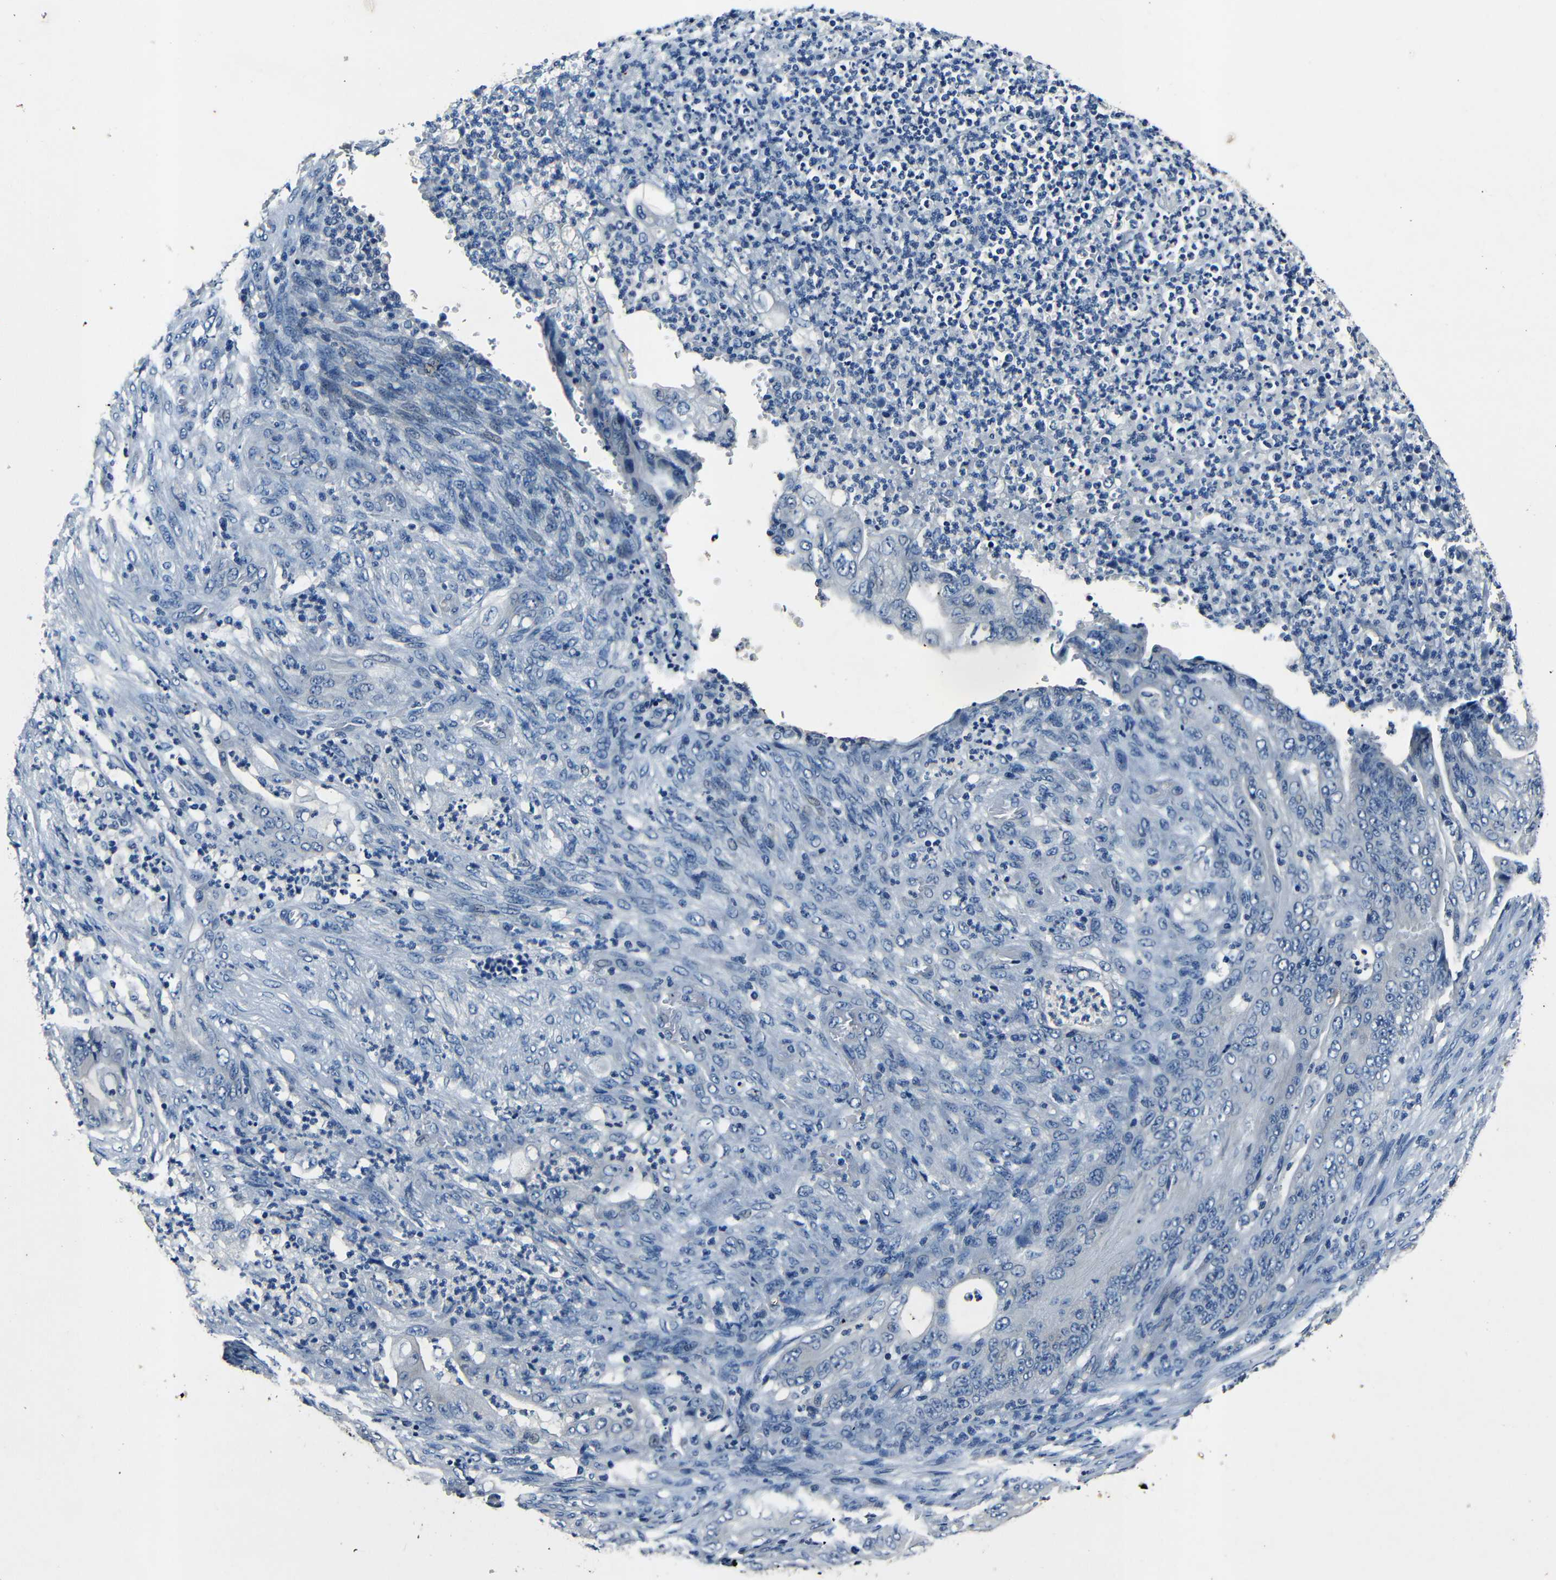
{"staining": {"intensity": "negative", "quantity": "none", "location": "none"}, "tissue": "stomach cancer", "cell_type": "Tumor cells", "image_type": "cancer", "snomed": [{"axis": "morphology", "description": "Adenocarcinoma, NOS"}, {"axis": "topography", "description": "Stomach"}], "caption": "Tumor cells are negative for brown protein staining in stomach adenocarcinoma. (Brightfield microscopy of DAB (3,3'-diaminobenzidine) IHC at high magnification).", "gene": "NCMAP", "patient": {"sex": "female", "age": 73}}